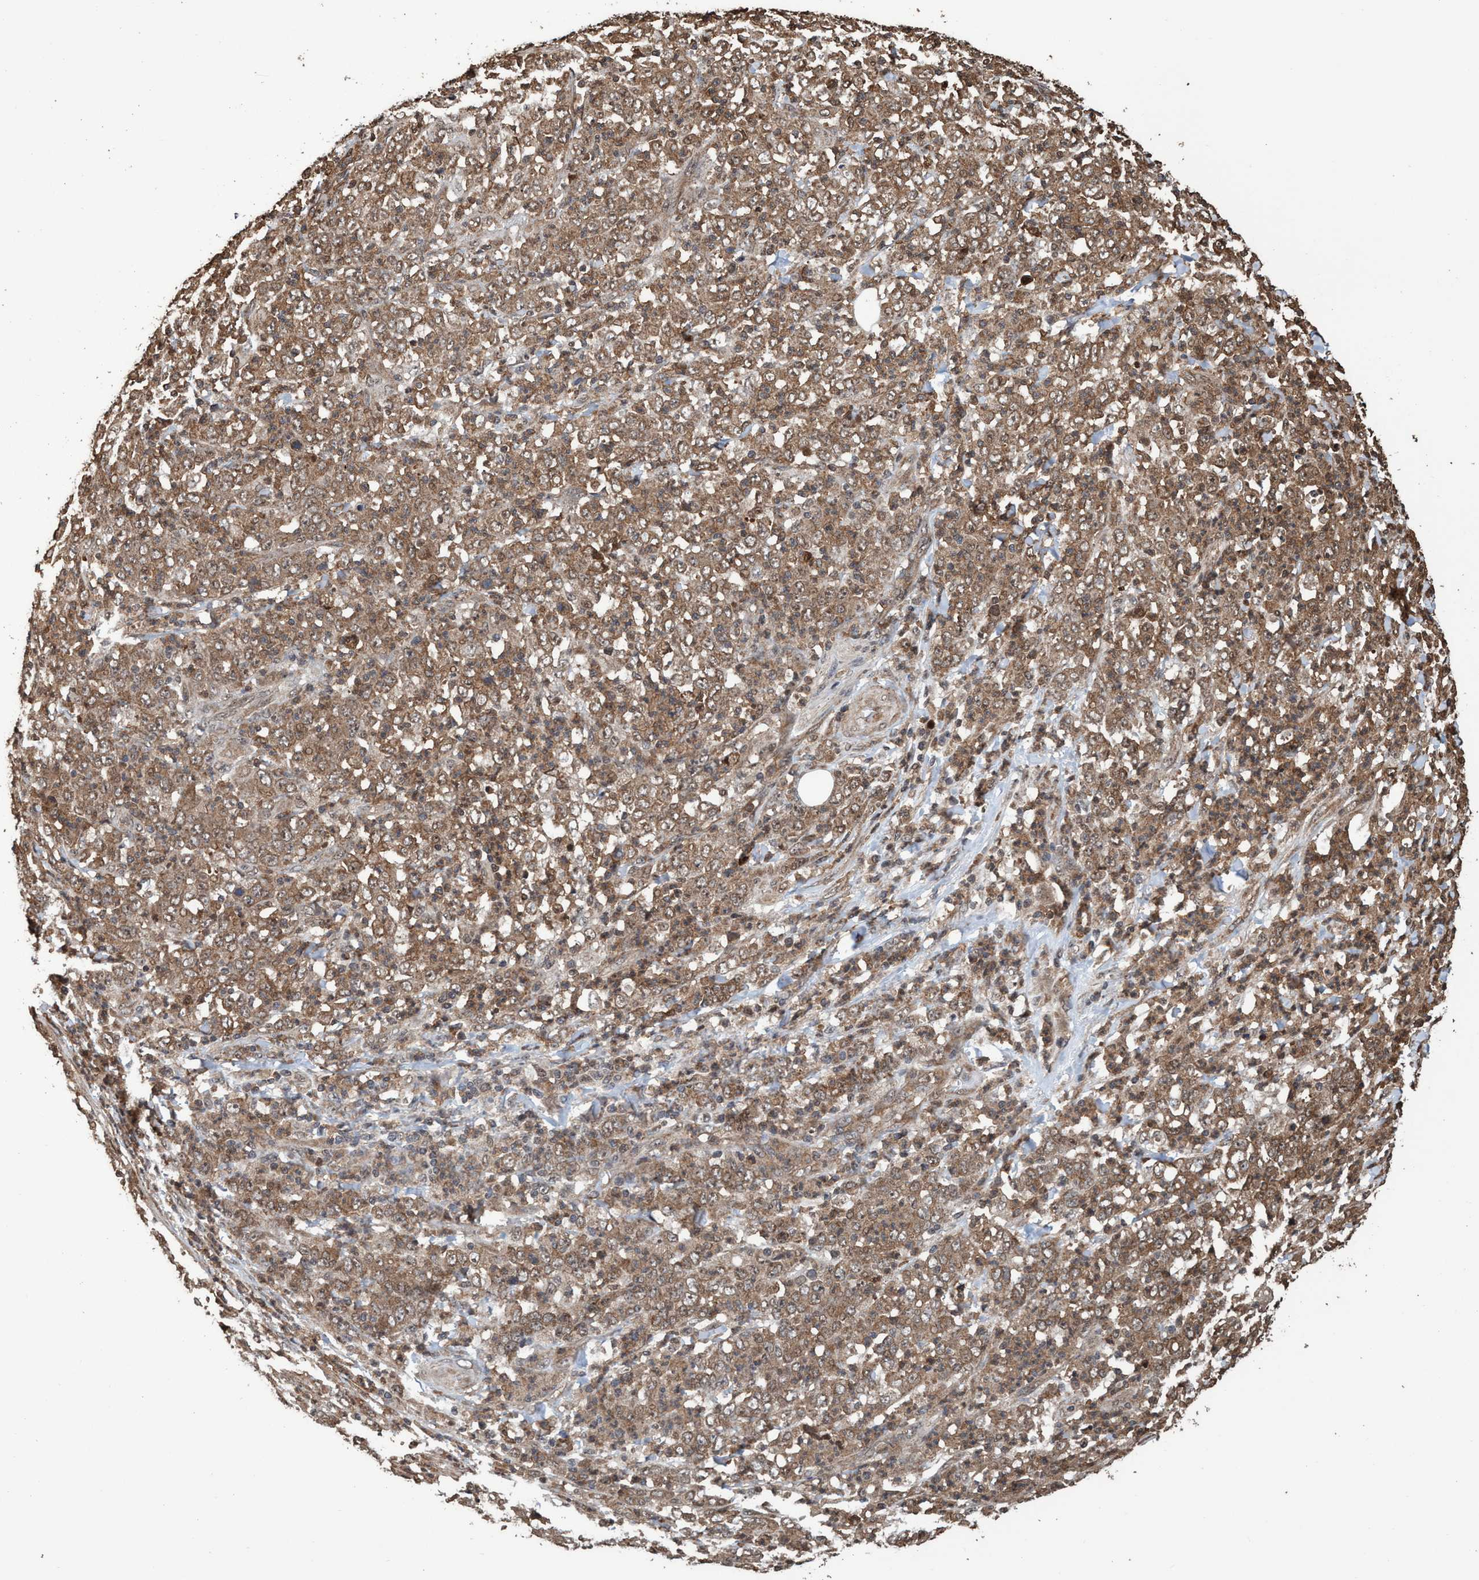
{"staining": {"intensity": "moderate", "quantity": ">75%", "location": "cytoplasmic/membranous"}, "tissue": "stomach cancer", "cell_type": "Tumor cells", "image_type": "cancer", "snomed": [{"axis": "morphology", "description": "Adenocarcinoma, NOS"}, {"axis": "topography", "description": "Stomach, lower"}], "caption": "Immunohistochemistry of stomach cancer demonstrates medium levels of moderate cytoplasmic/membranous expression in about >75% of tumor cells.", "gene": "TRPC7", "patient": {"sex": "female", "age": 71}}